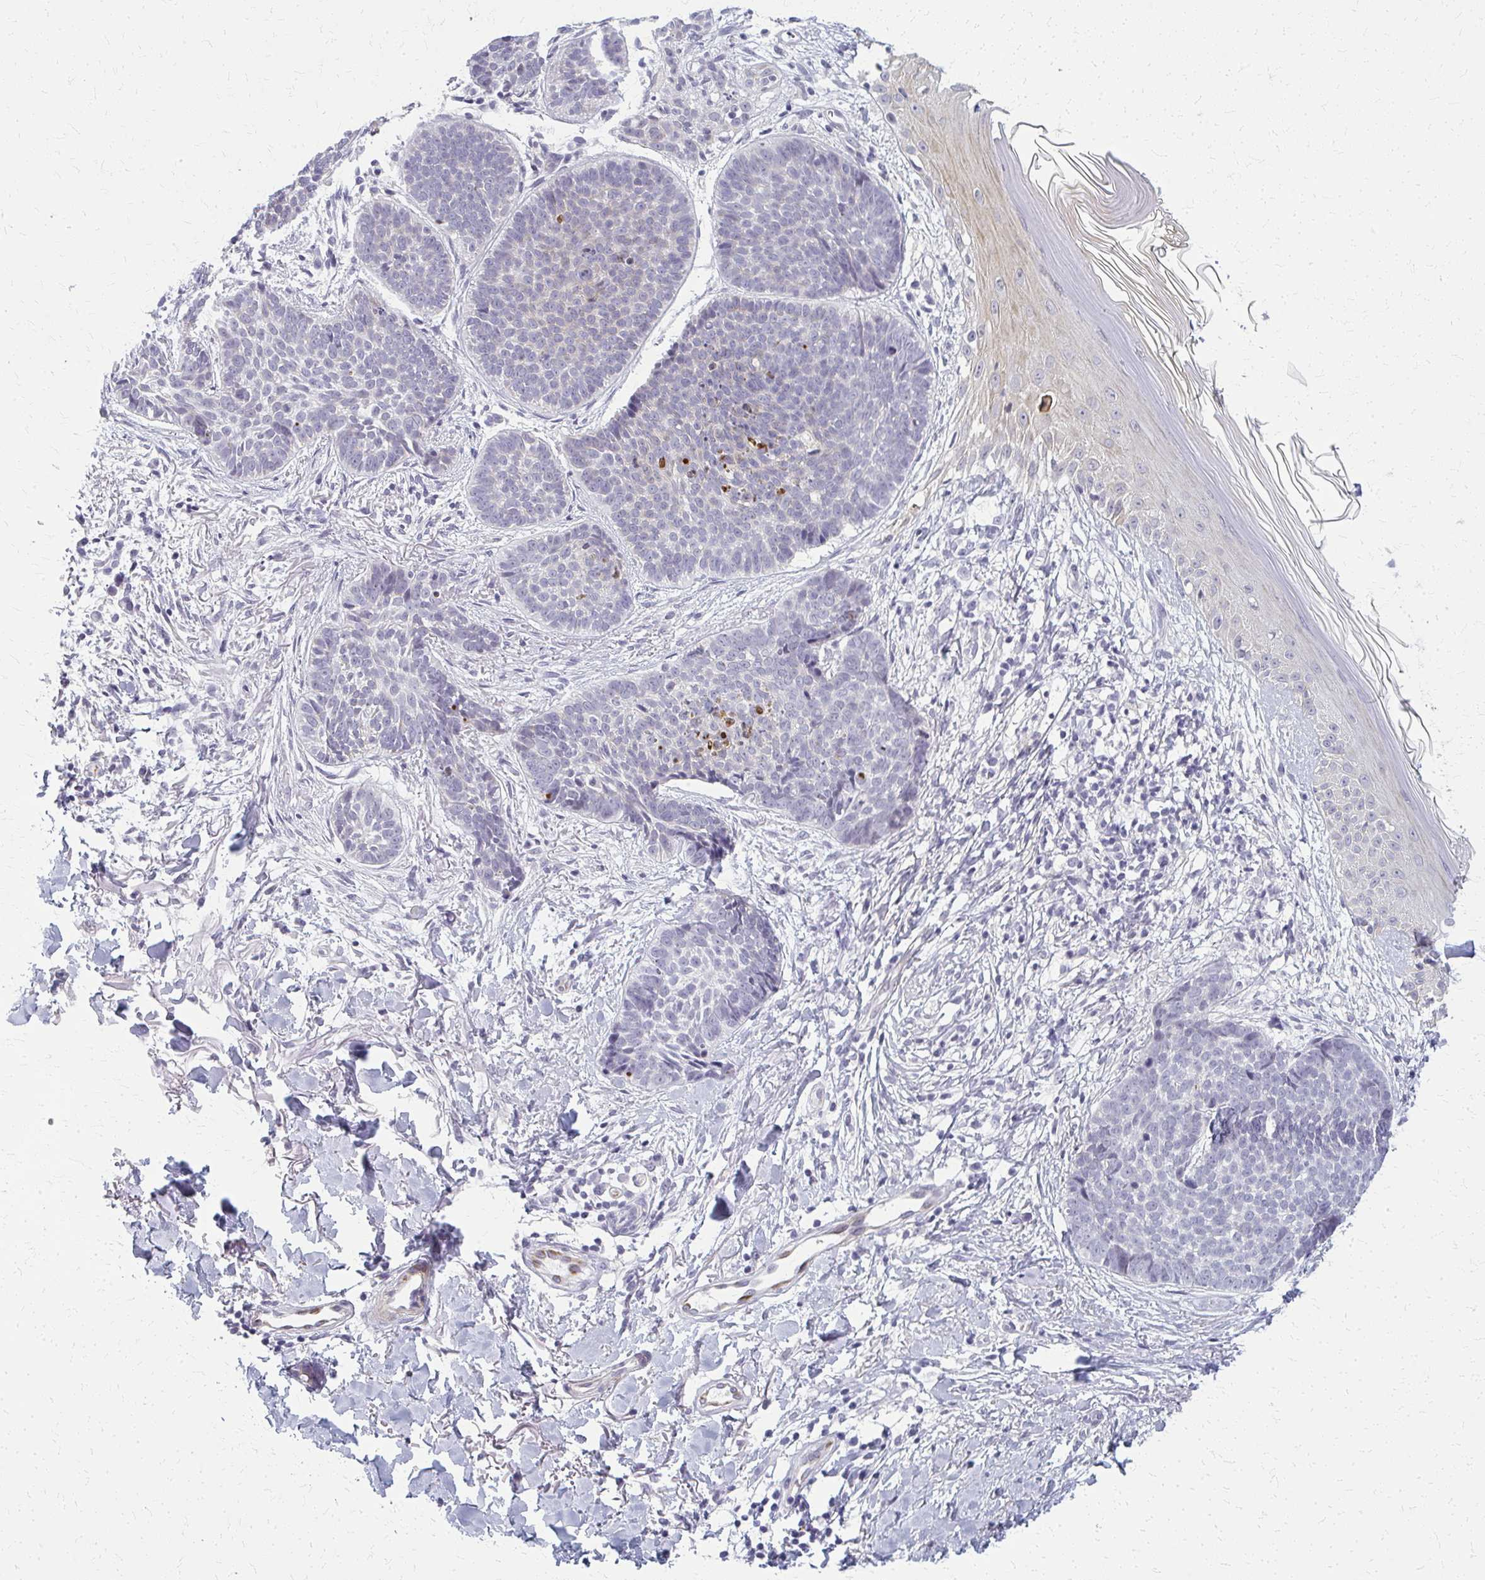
{"staining": {"intensity": "negative", "quantity": "none", "location": "none"}, "tissue": "skin cancer", "cell_type": "Tumor cells", "image_type": "cancer", "snomed": [{"axis": "morphology", "description": "Basal cell carcinoma"}, {"axis": "topography", "description": "Skin"}, {"axis": "topography", "description": "Skin of back"}], "caption": "Tumor cells are negative for protein expression in human skin cancer (basal cell carcinoma).", "gene": "CASQ2", "patient": {"sex": "male", "age": 81}}